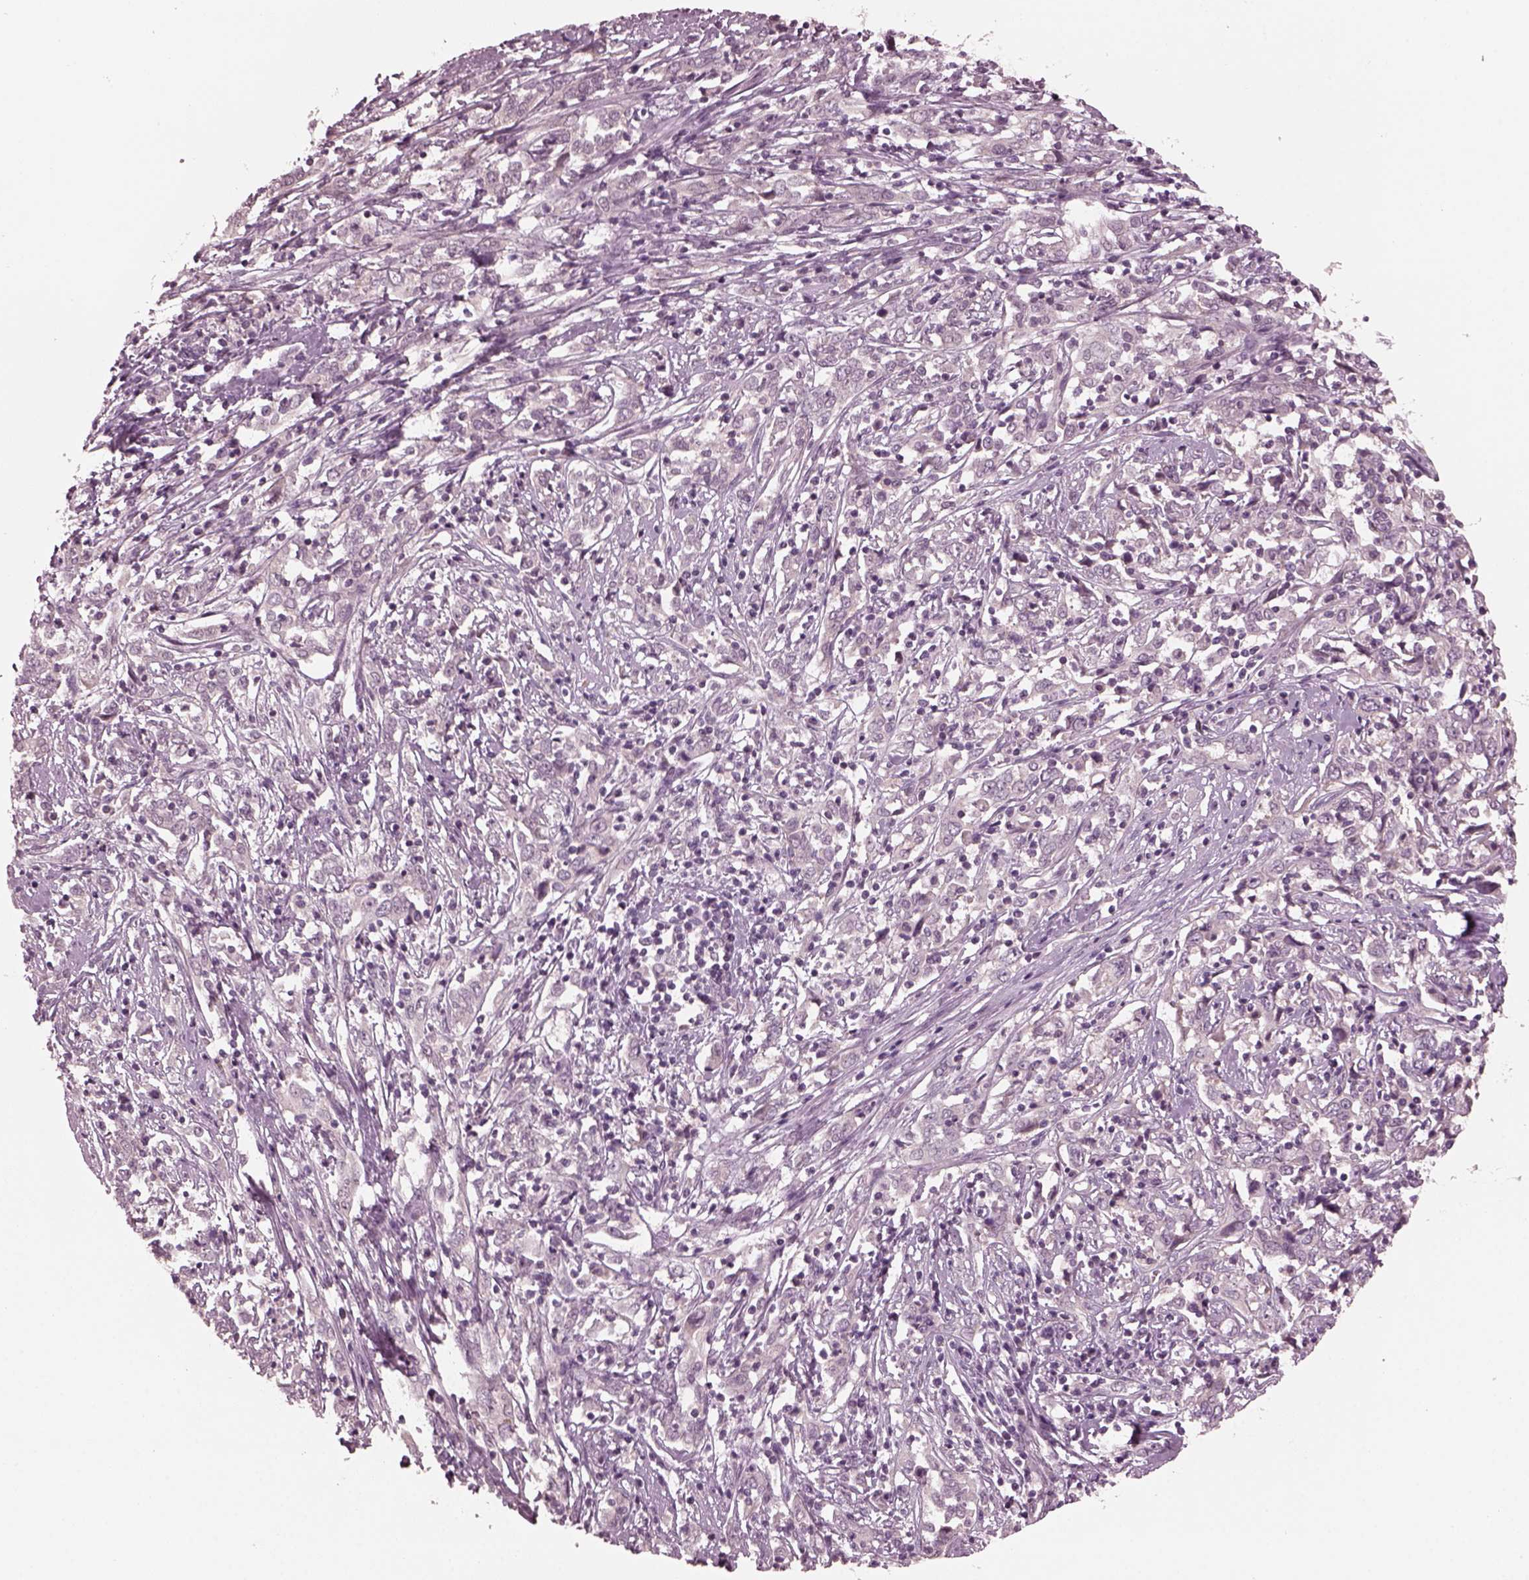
{"staining": {"intensity": "negative", "quantity": "none", "location": "none"}, "tissue": "cervical cancer", "cell_type": "Tumor cells", "image_type": "cancer", "snomed": [{"axis": "morphology", "description": "Adenocarcinoma, NOS"}, {"axis": "topography", "description": "Cervix"}], "caption": "The immunohistochemistry photomicrograph has no significant staining in tumor cells of cervical adenocarcinoma tissue. The staining is performed using DAB brown chromogen with nuclei counter-stained in using hematoxylin.", "gene": "RGS7", "patient": {"sex": "female", "age": 40}}